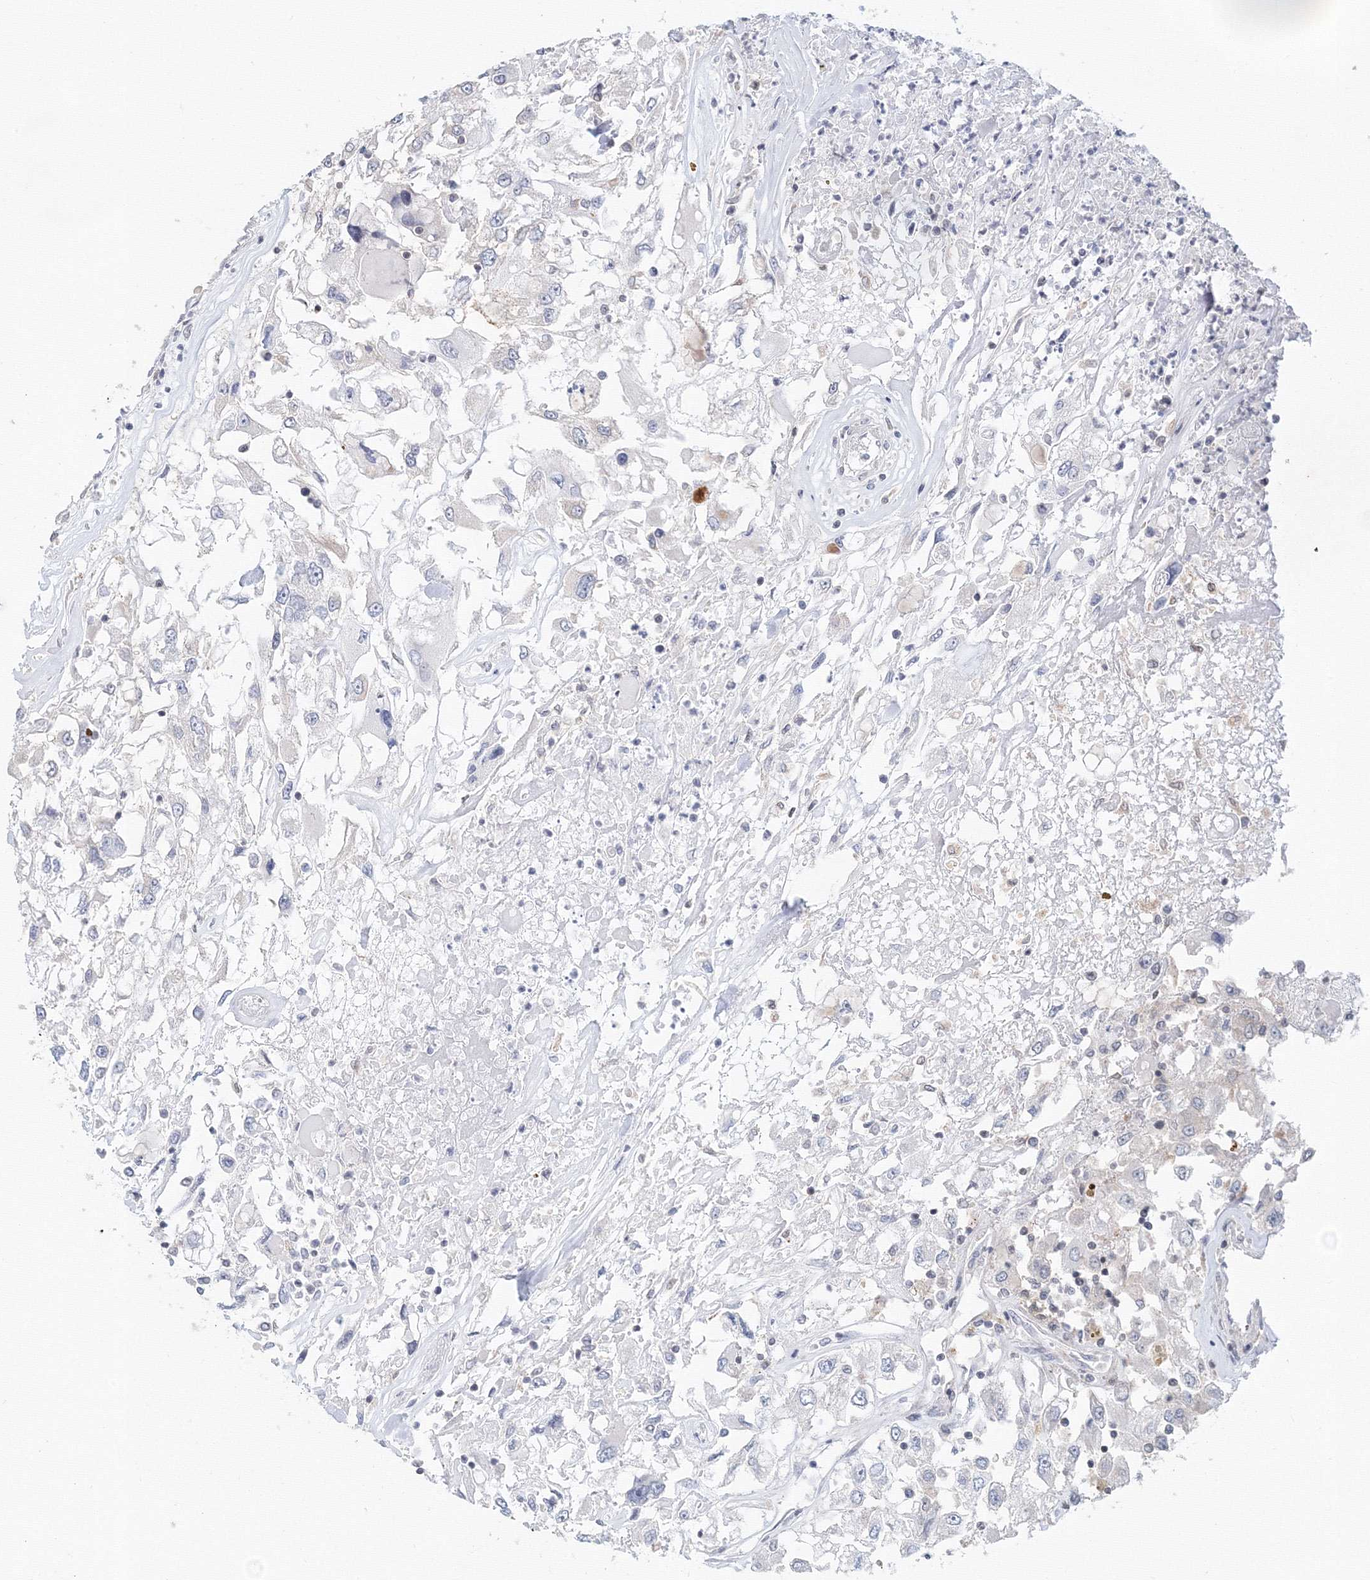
{"staining": {"intensity": "negative", "quantity": "none", "location": "none"}, "tissue": "renal cancer", "cell_type": "Tumor cells", "image_type": "cancer", "snomed": [{"axis": "morphology", "description": "Adenocarcinoma, NOS"}, {"axis": "topography", "description": "Kidney"}], "caption": "The micrograph exhibits no significant positivity in tumor cells of renal cancer. The staining was performed using DAB to visualize the protein expression in brown, while the nuclei were stained in blue with hematoxylin (Magnification: 20x).", "gene": "SLC7A7", "patient": {"sex": "female", "age": 52}}